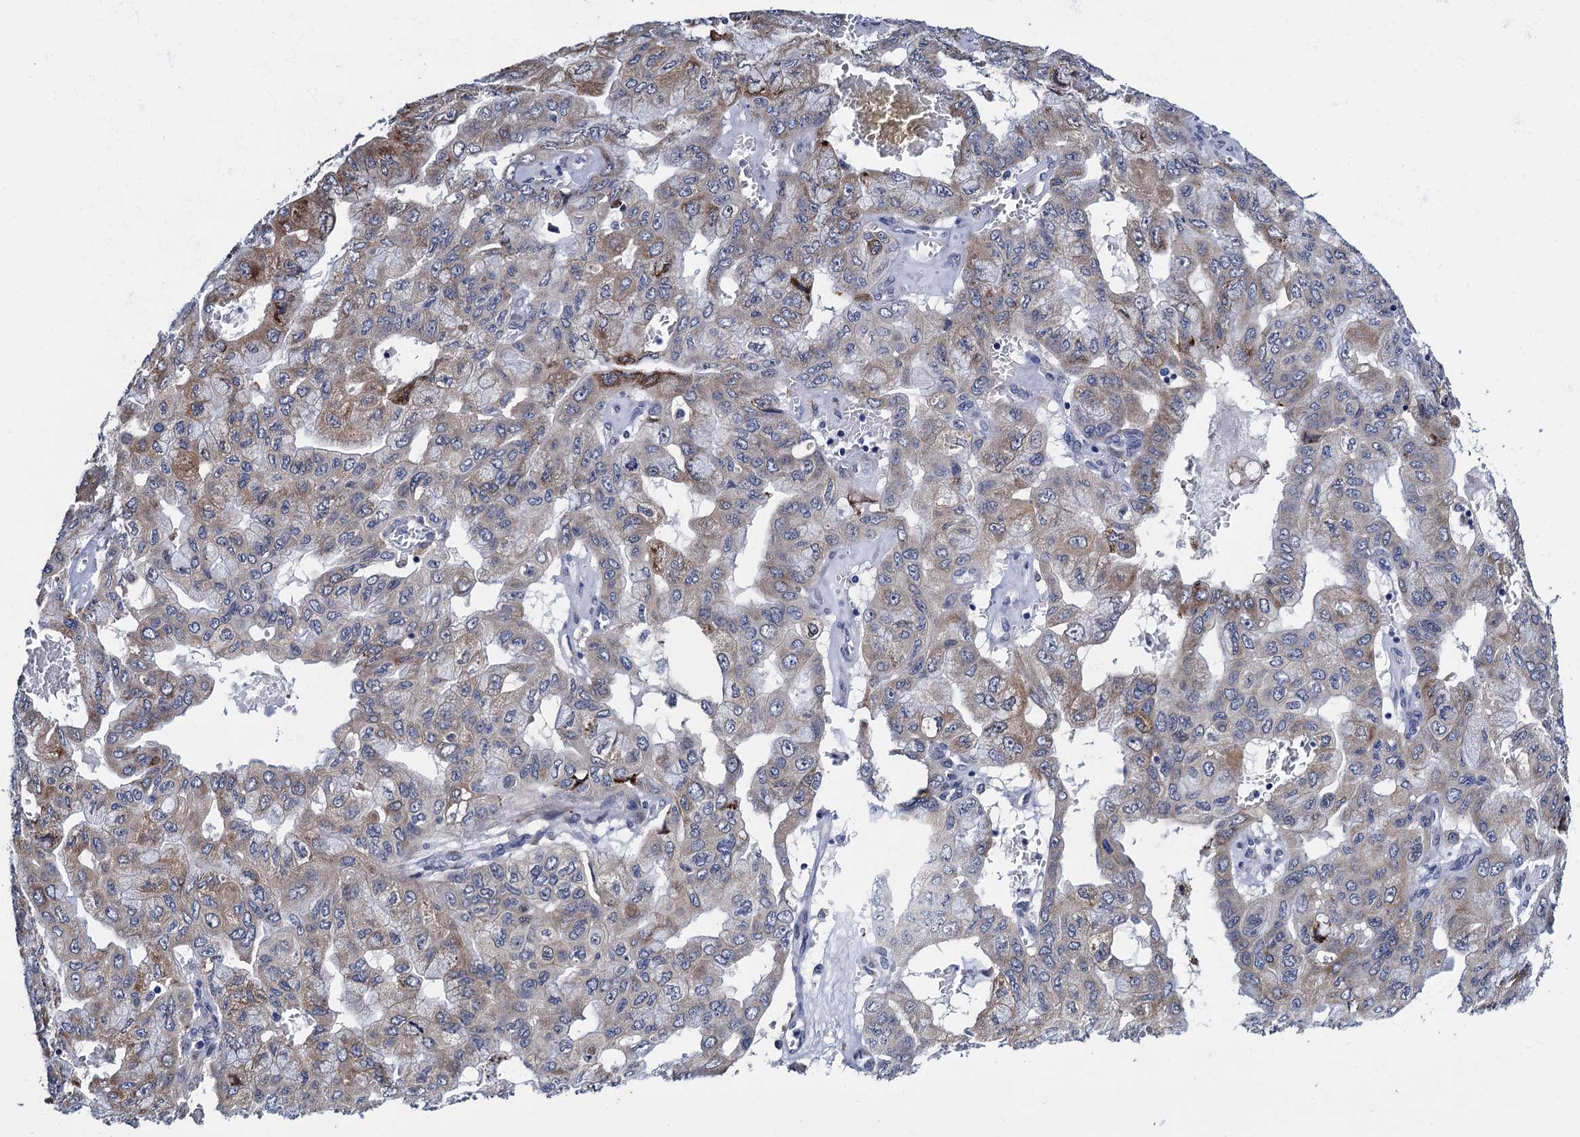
{"staining": {"intensity": "moderate", "quantity": "<25%", "location": "cytoplasmic/membranous"}, "tissue": "pancreatic cancer", "cell_type": "Tumor cells", "image_type": "cancer", "snomed": [{"axis": "morphology", "description": "Adenocarcinoma, NOS"}, {"axis": "topography", "description": "Pancreas"}], "caption": "Pancreatic adenocarcinoma tissue exhibits moderate cytoplasmic/membranous positivity in approximately <25% of tumor cells, visualized by immunohistochemistry.", "gene": "SLC7A10", "patient": {"sex": "male", "age": 51}}